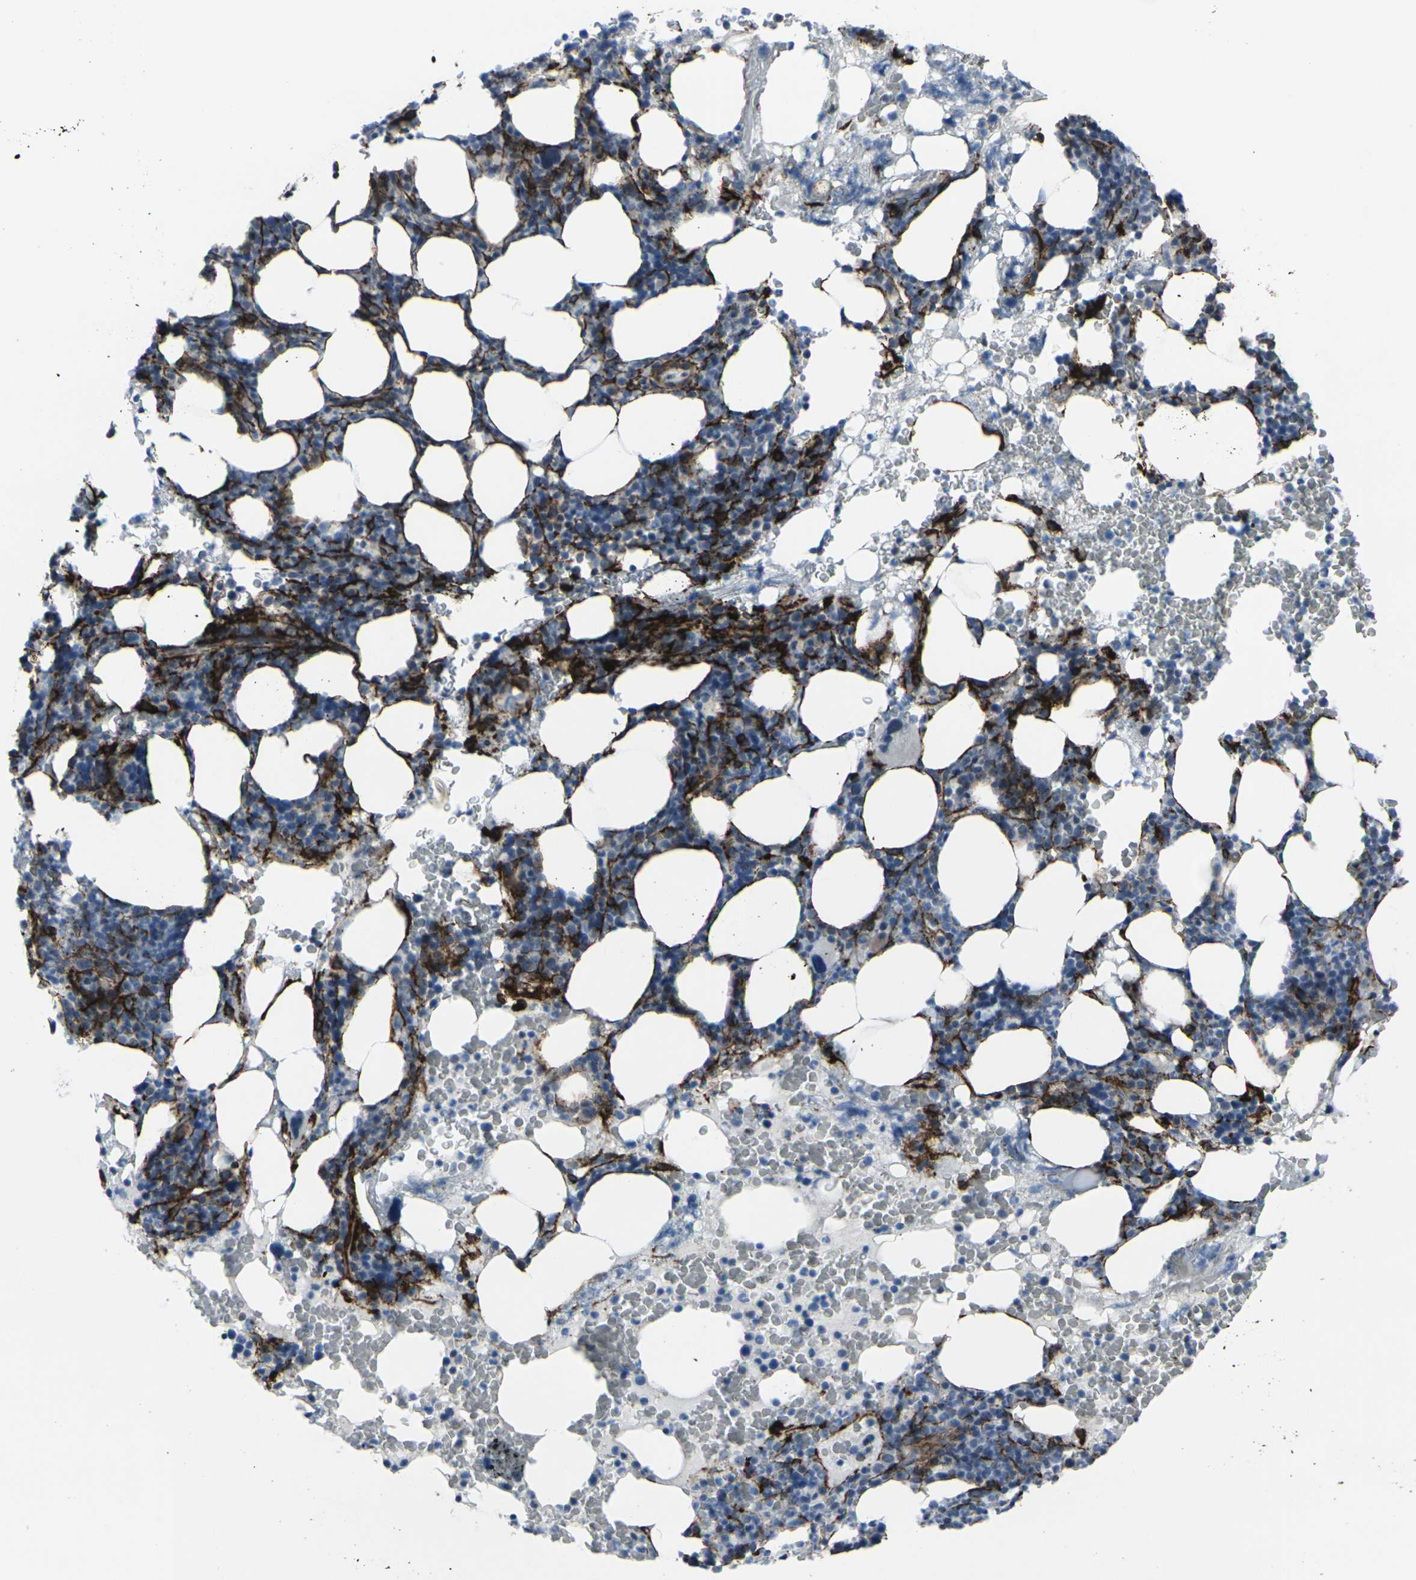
{"staining": {"intensity": "strong", "quantity": "<25%", "location": "cytoplasmic/membranous"}, "tissue": "bone marrow", "cell_type": "Hematopoietic cells", "image_type": "normal", "snomed": [{"axis": "morphology", "description": "Normal tissue, NOS"}, {"axis": "morphology", "description": "Inflammation, NOS"}, {"axis": "topography", "description": "Bone marrow"}], "caption": "A micrograph of bone marrow stained for a protein exhibits strong cytoplasmic/membranous brown staining in hematopoietic cells. The staining was performed using DAB (3,3'-diaminobenzidine), with brown indicating positive protein expression. Nuclei are stained blue with hematoxylin.", "gene": "CDH11", "patient": {"sex": "female", "age": 84}}